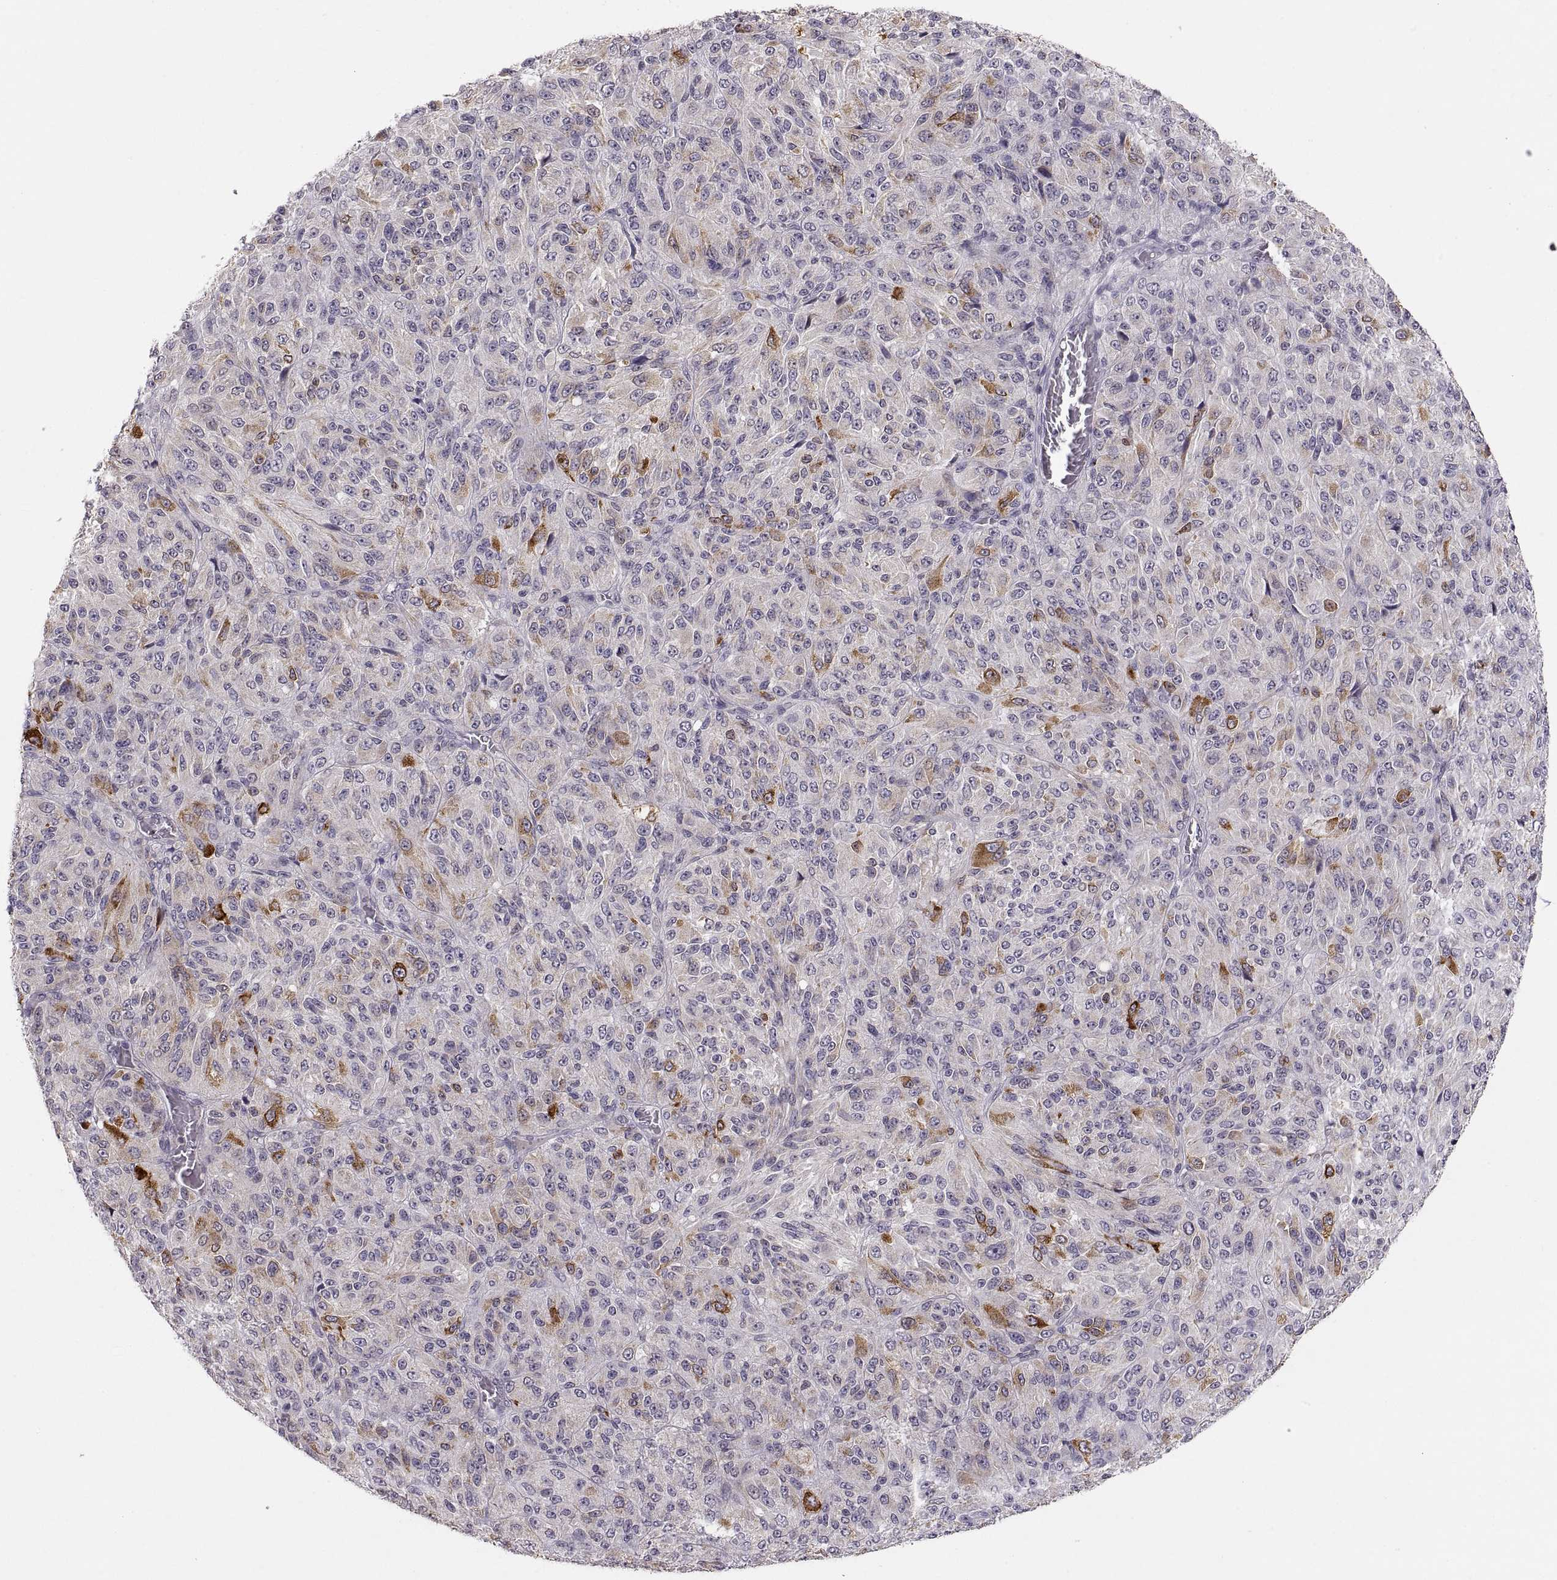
{"staining": {"intensity": "strong", "quantity": "<25%", "location": "cytoplasmic/membranous"}, "tissue": "melanoma", "cell_type": "Tumor cells", "image_type": "cancer", "snomed": [{"axis": "morphology", "description": "Malignant melanoma, Metastatic site"}, {"axis": "topography", "description": "Brain"}], "caption": "The immunohistochemical stain shows strong cytoplasmic/membranous staining in tumor cells of melanoma tissue.", "gene": "HMGCR", "patient": {"sex": "female", "age": 56}}